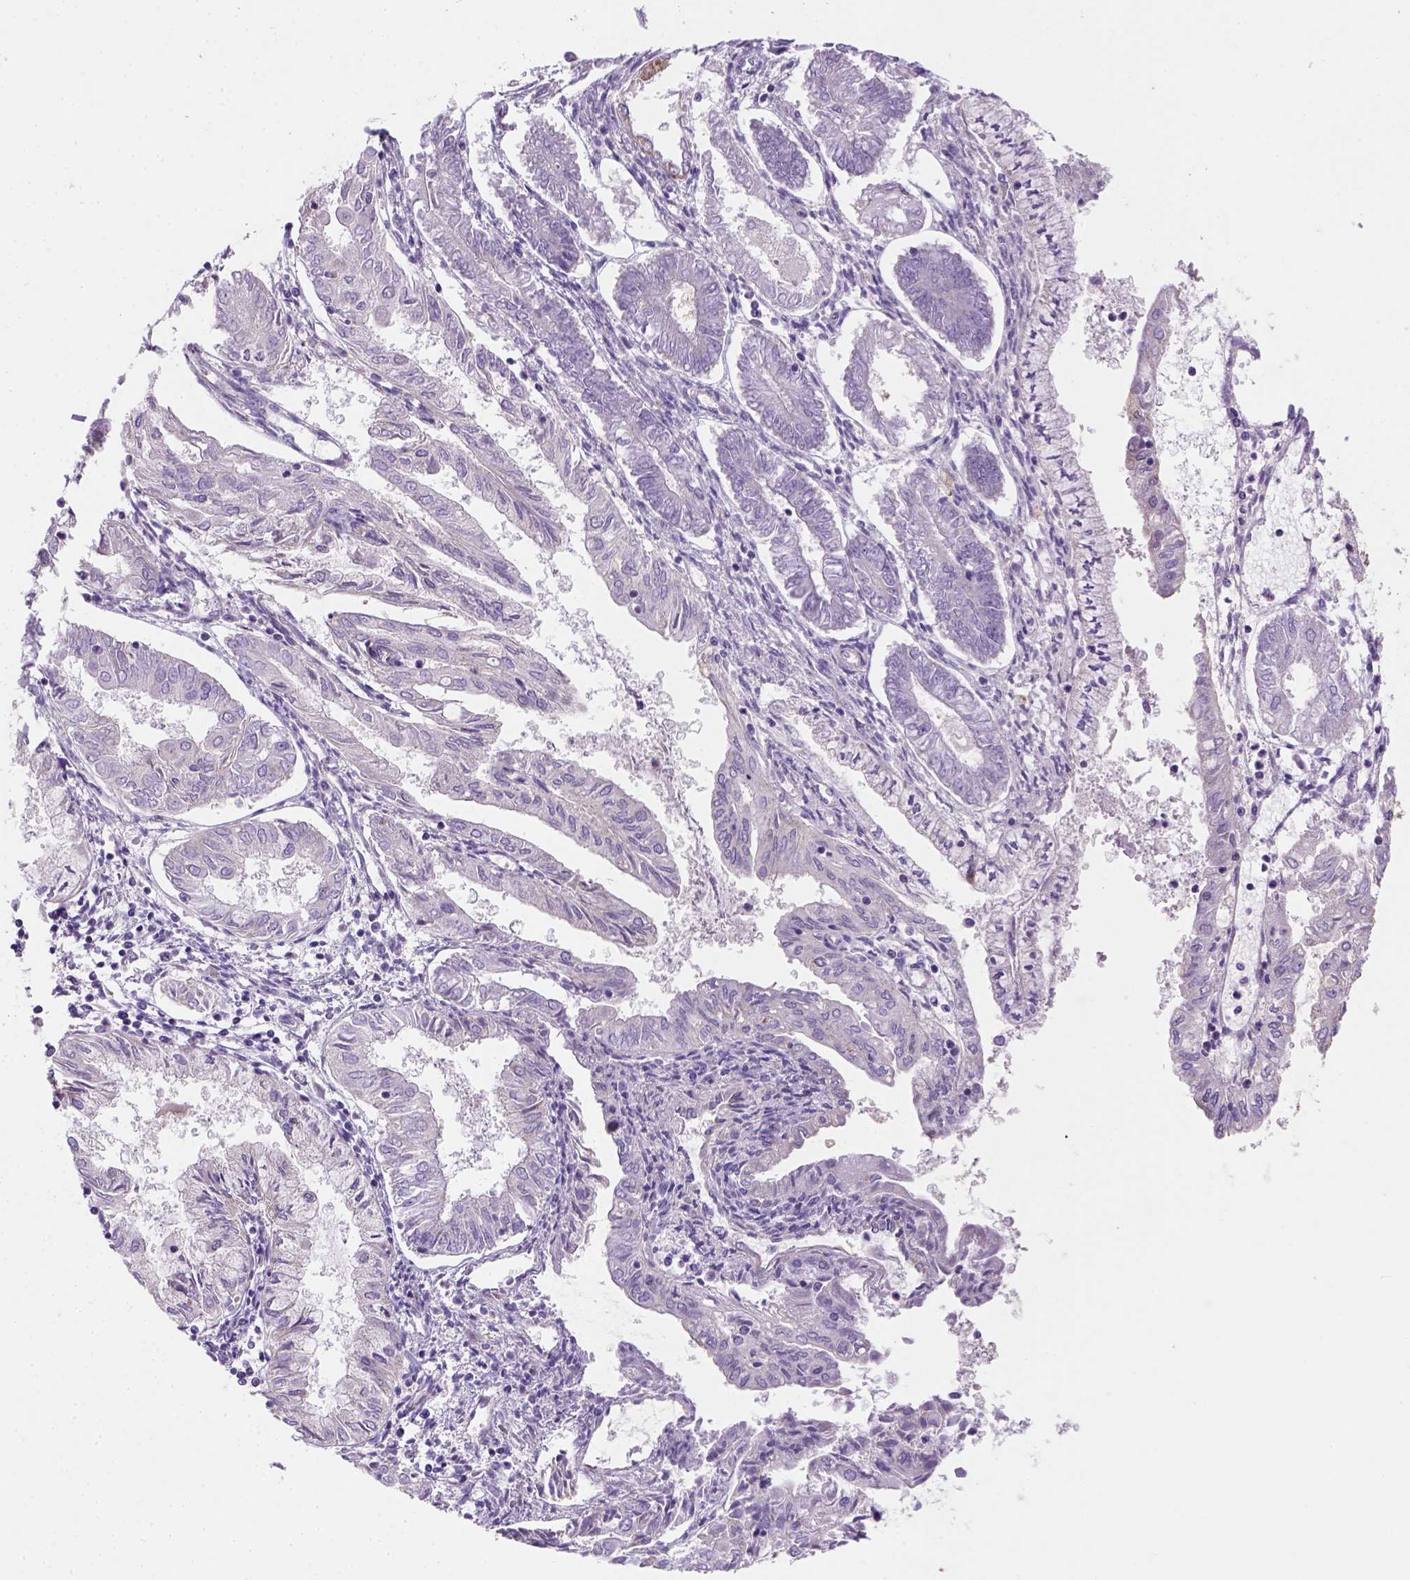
{"staining": {"intensity": "negative", "quantity": "none", "location": "none"}, "tissue": "endometrial cancer", "cell_type": "Tumor cells", "image_type": "cancer", "snomed": [{"axis": "morphology", "description": "Adenocarcinoma, NOS"}, {"axis": "topography", "description": "Endometrium"}], "caption": "This is an IHC photomicrograph of endometrial adenocarcinoma. There is no expression in tumor cells.", "gene": "HTRA1", "patient": {"sex": "female", "age": 68}}